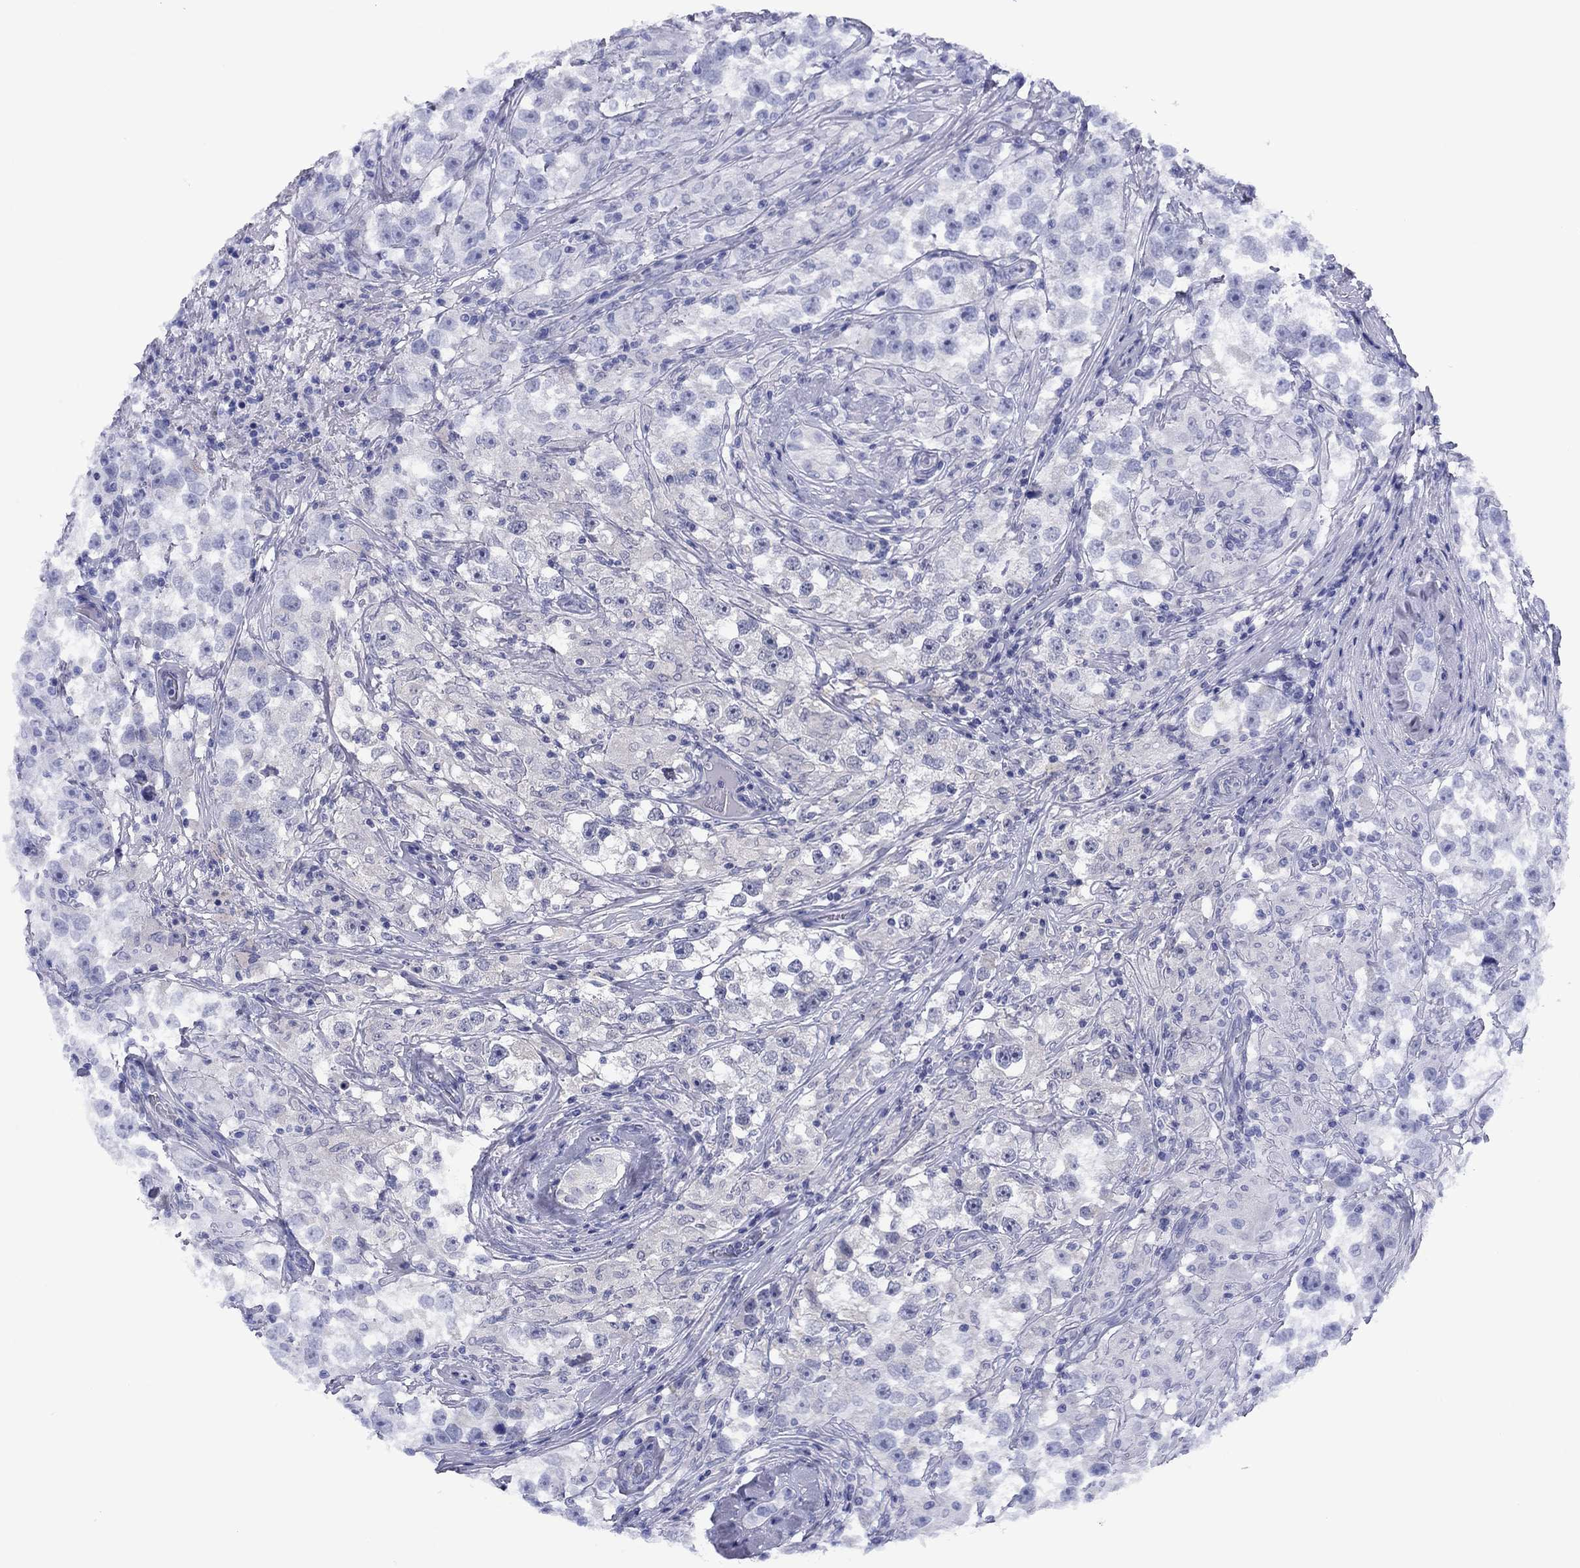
{"staining": {"intensity": "negative", "quantity": "none", "location": "none"}, "tissue": "testis cancer", "cell_type": "Tumor cells", "image_type": "cancer", "snomed": [{"axis": "morphology", "description": "Seminoma, NOS"}, {"axis": "topography", "description": "Testis"}], "caption": "Protein analysis of testis cancer (seminoma) exhibits no significant positivity in tumor cells.", "gene": "TCFL5", "patient": {"sex": "male", "age": 46}}